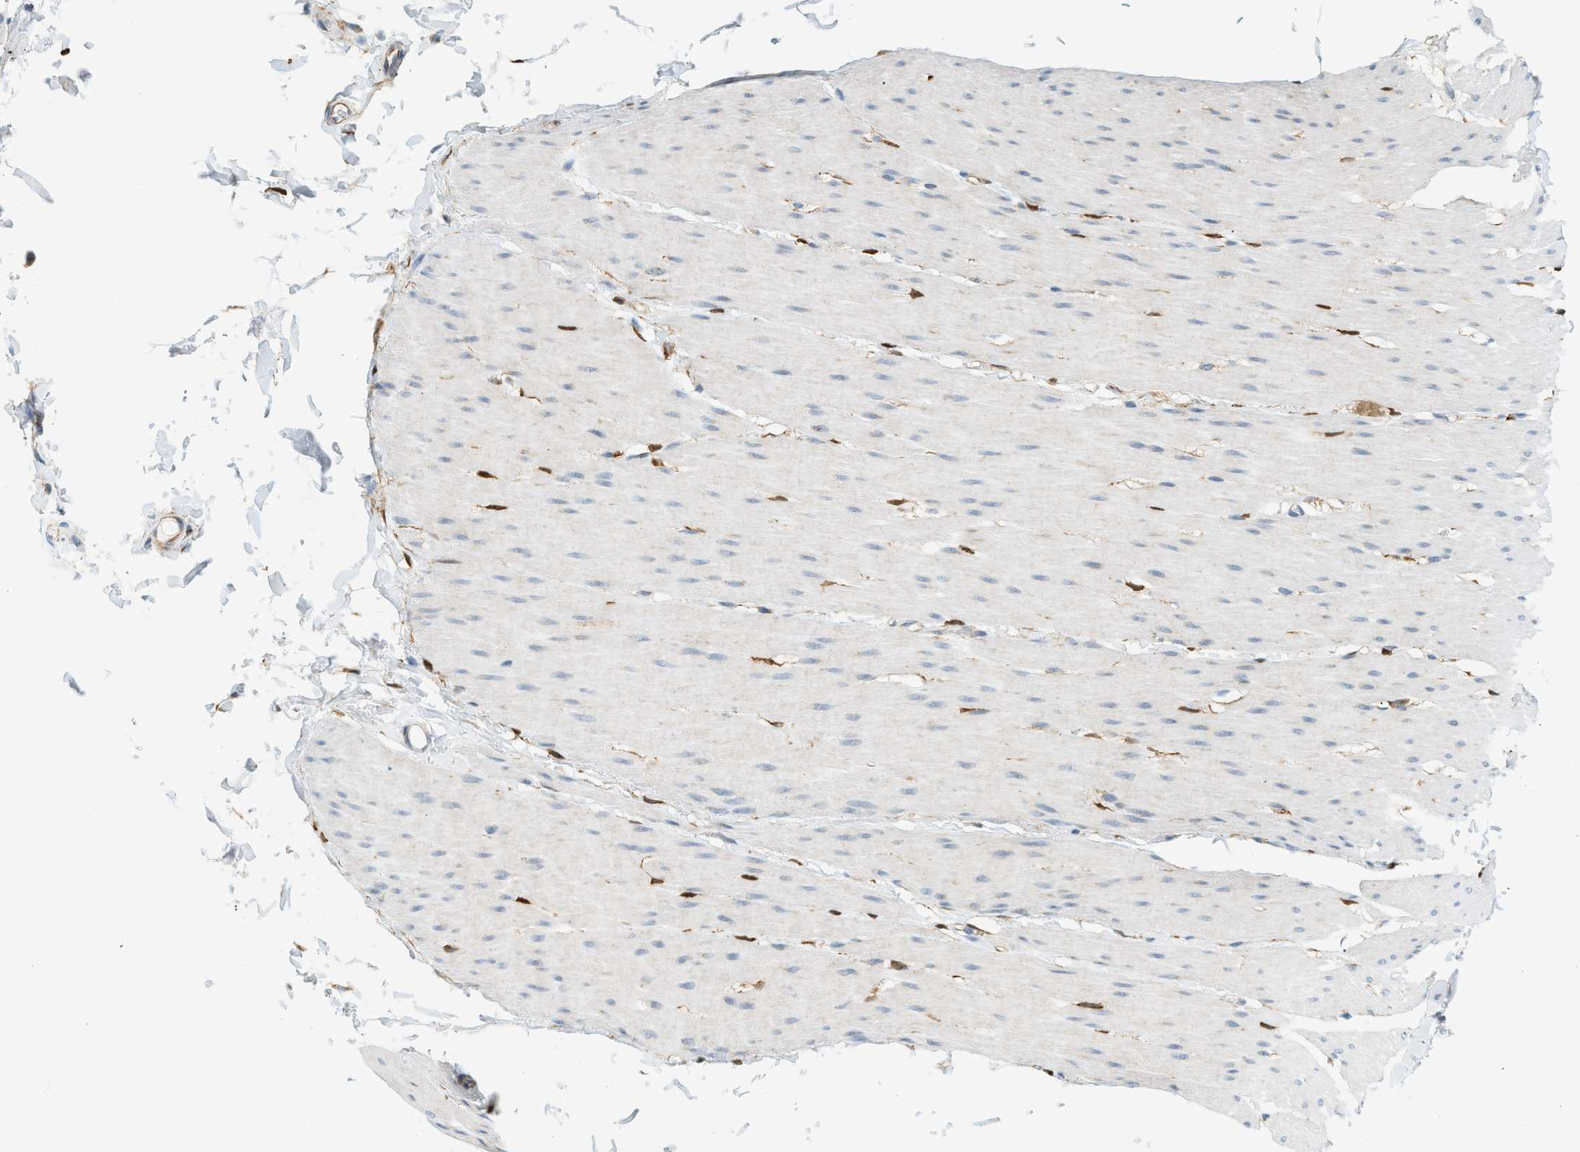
{"staining": {"intensity": "negative", "quantity": "none", "location": "none"}, "tissue": "smooth muscle", "cell_type": "Smooth muscle cells", "image_type": "normal", "snomed": [{"axis": "morphology", "description": "Normal tissue, NOS"}, {"axis": "topography", "description": "Smooth muscle"}, {"axis": "topography", "description": "Colon"}], "caption": "High magnification brightfield microscopy of unremarkable smooth muscle stained with DAB (brown) and counterstained with hematoxylin (blue): smooth muscle cells show no significant positivity. The staining is performed using DAB (3,3'-diaminobenzidine) brown chromogen with nuclei counter-stained in using hematoxylin.", "gene": "PIGG", "patient": {"sex": "male", "age": 67}}